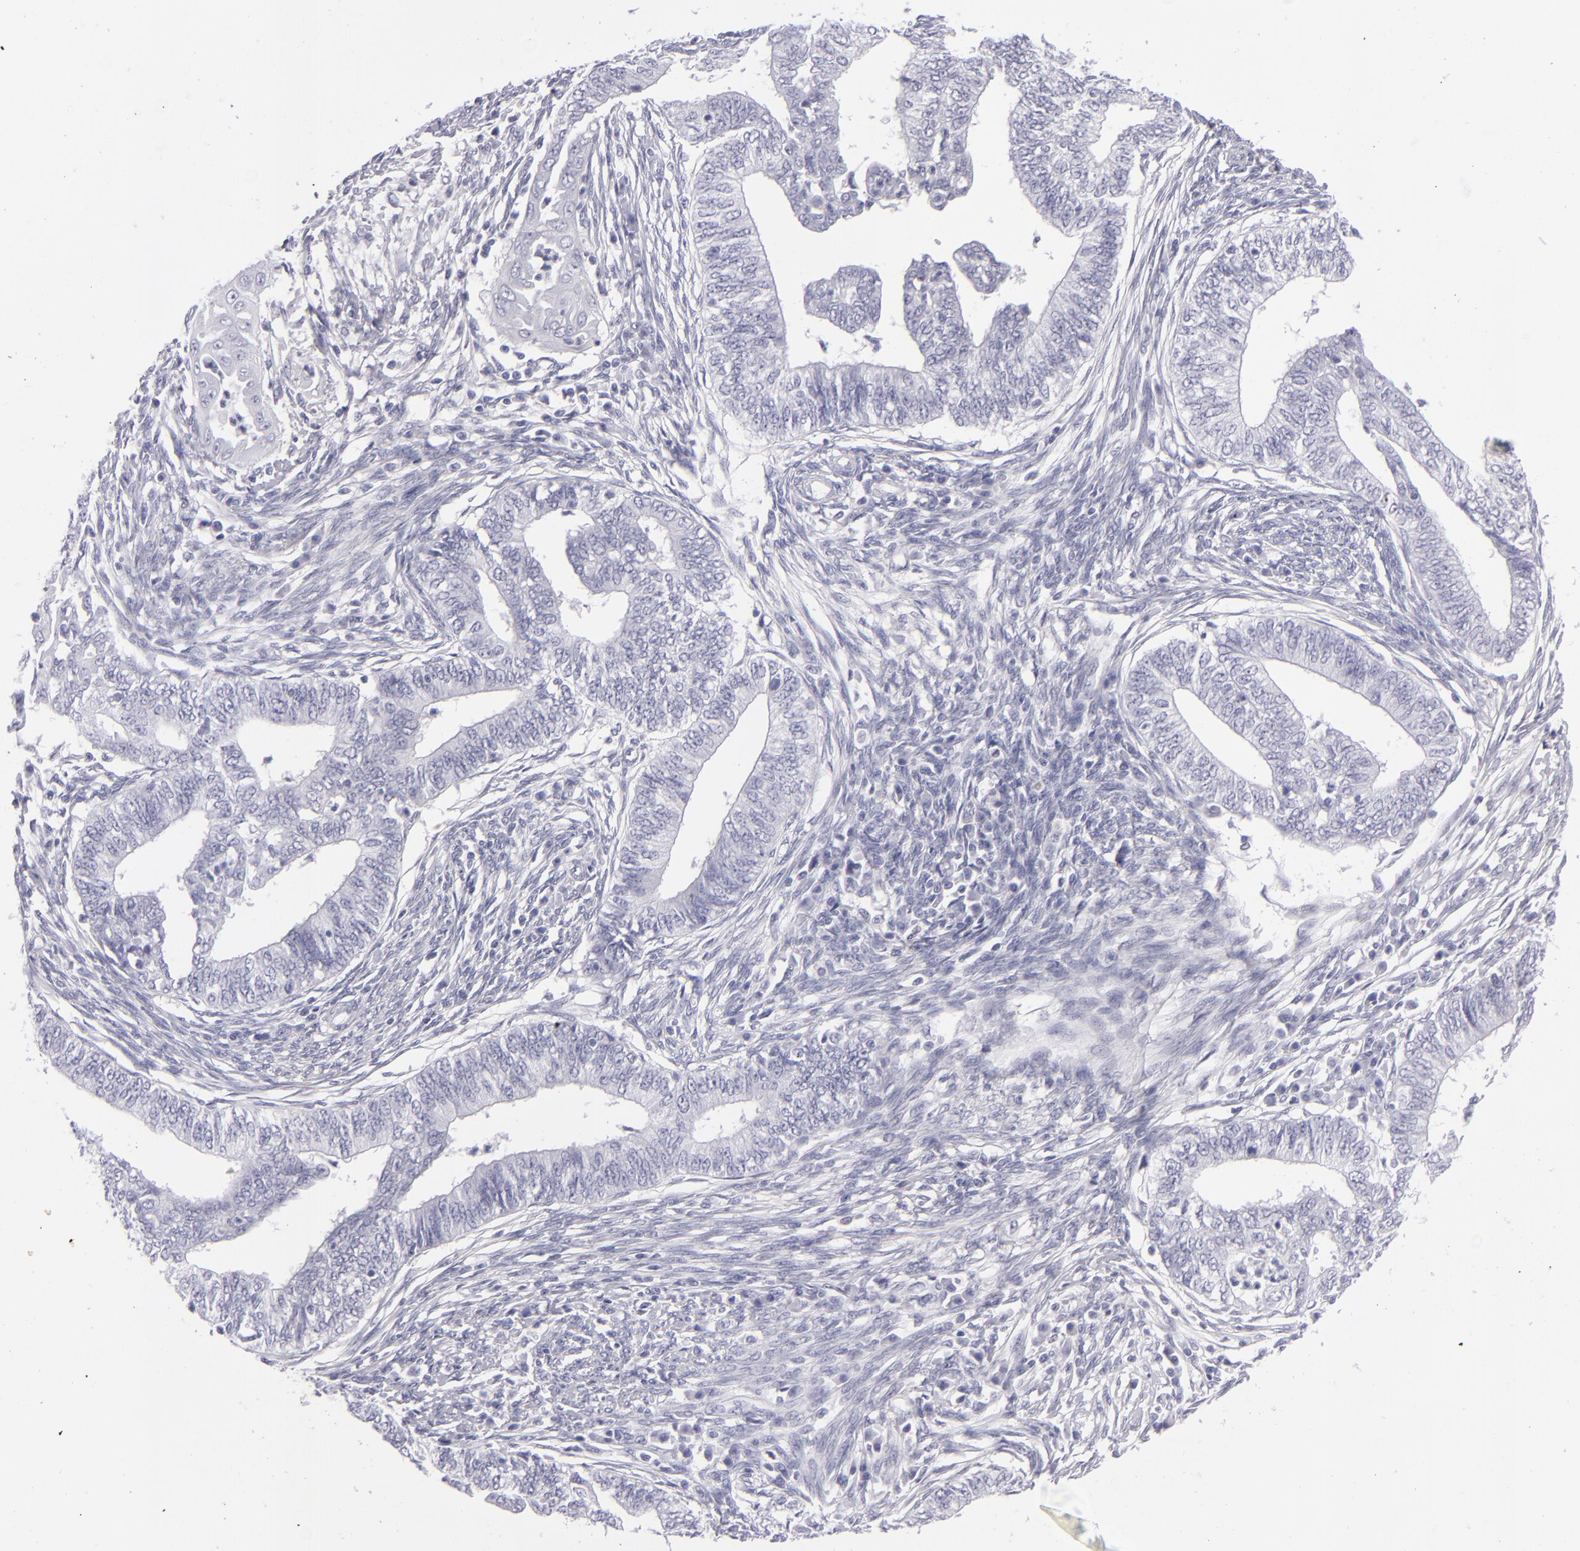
{"staining": {"intensity": "negative", "quantity": "none", "location": "none"}, "tissue": "endometrial cancer", "cell_type": "Tumor cells", "image_type": "cancer", "snomed": [{"axis": "morphology", "description": "Adenocarcinoma, NOS"}, {"axis": "topography", "description": "Endometrium"}], "caption": "Tumor cells show no significant protein positivity in endometrial cancer.", "gene": "VIL1", "patient": {"sex": "female", "age": 66}}